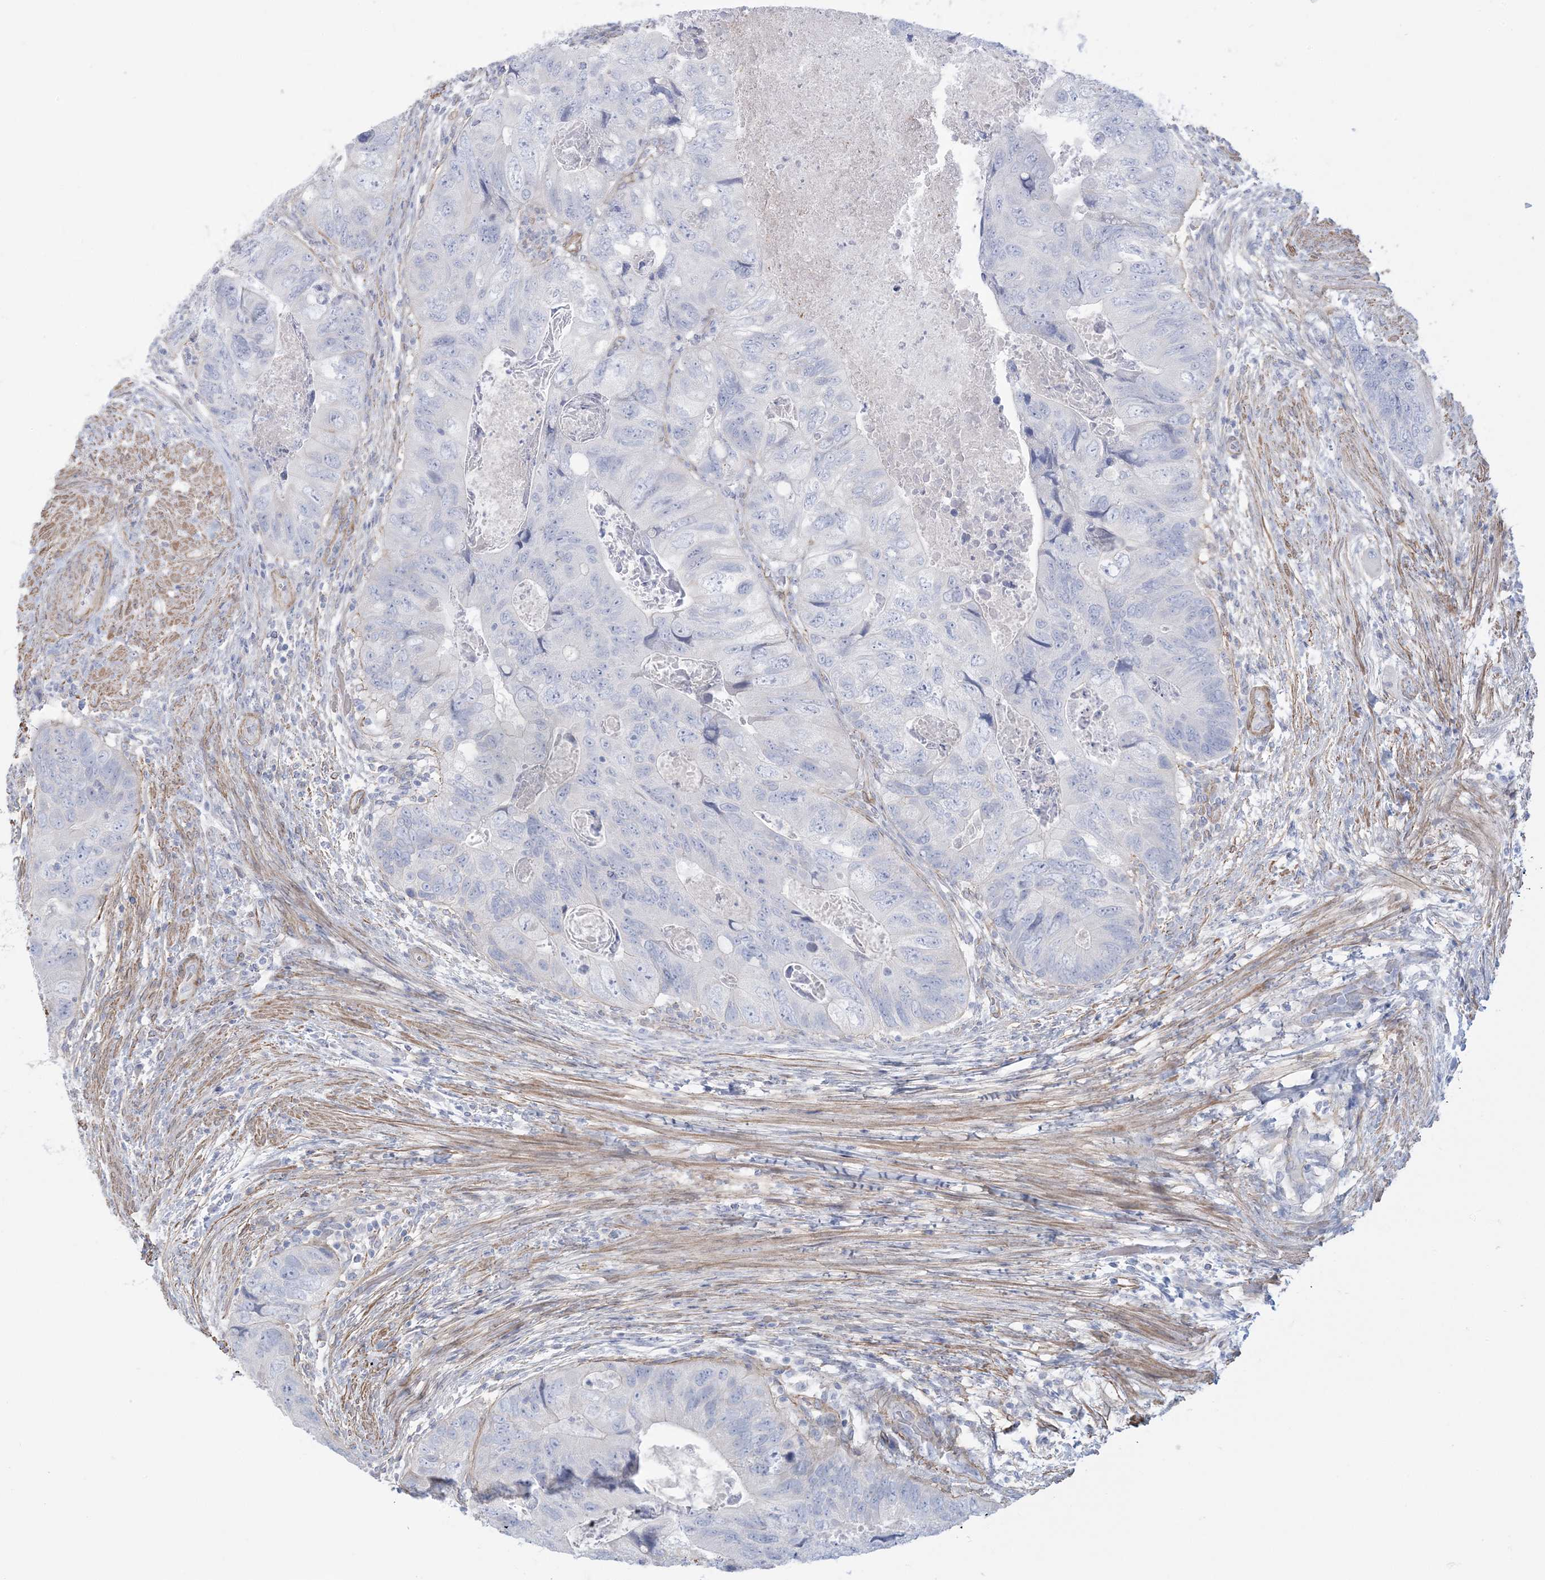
{"staining": {"intensity": "negative", "quantity": "none", "location": "none"}, "tissue": "colorectal cancer", "cell_type": "Tumor cells", "image_type": "cancer", "snomed": [{"axis": "morphology", "description": "Adenocarcinoma, NOS"}, {"axis": "topography", "description": "Rectum"}], "caption": "This is an immunohistochemistry photomicrograph of adenocarcinoma (colorectal). There is no expression in tumor cells.", "gene": "AGXT", "patient": {"sex": "male", "age": 63}}